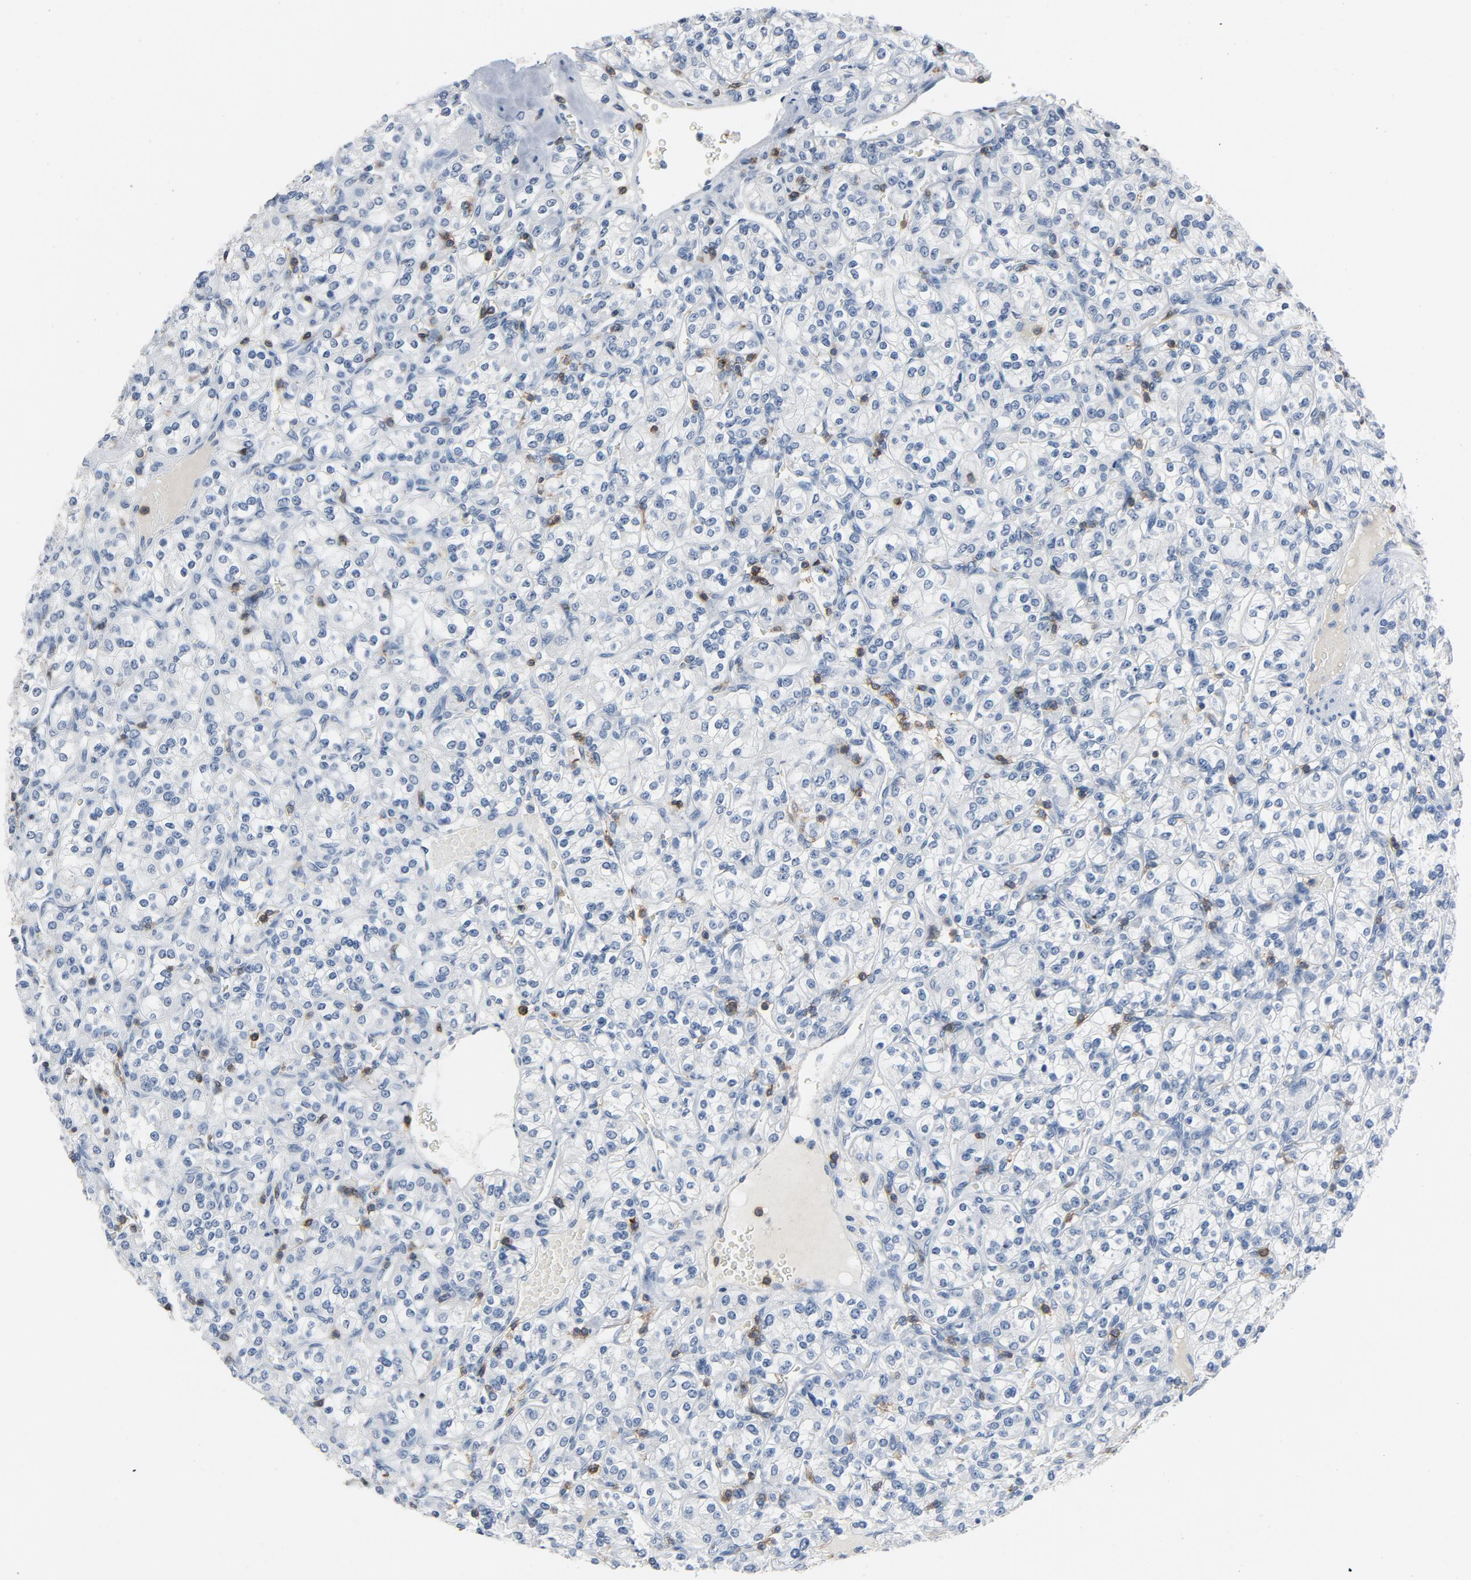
{"staining": {"intensity": "negative", "quantity": "none", "location": "none"}, "tissue": "renal cancer", "cell_type": "Tumor cells", "image_type": "cancer", "snomed": [{"axis": "morphology", "description": "Adenocarcinoma, NOS"}, {"axis": "topography", "description": "Kidney"}], "caption": "The immunohistochemistry (IHC) micrograph has no significant positivity in tumor cells of renal cancer (adenocarcinoma) tissue. (IHC, brightfield microscopy, high magnification).", "gene": "LCK", "patient": {"sex": "male", "age": 77}}